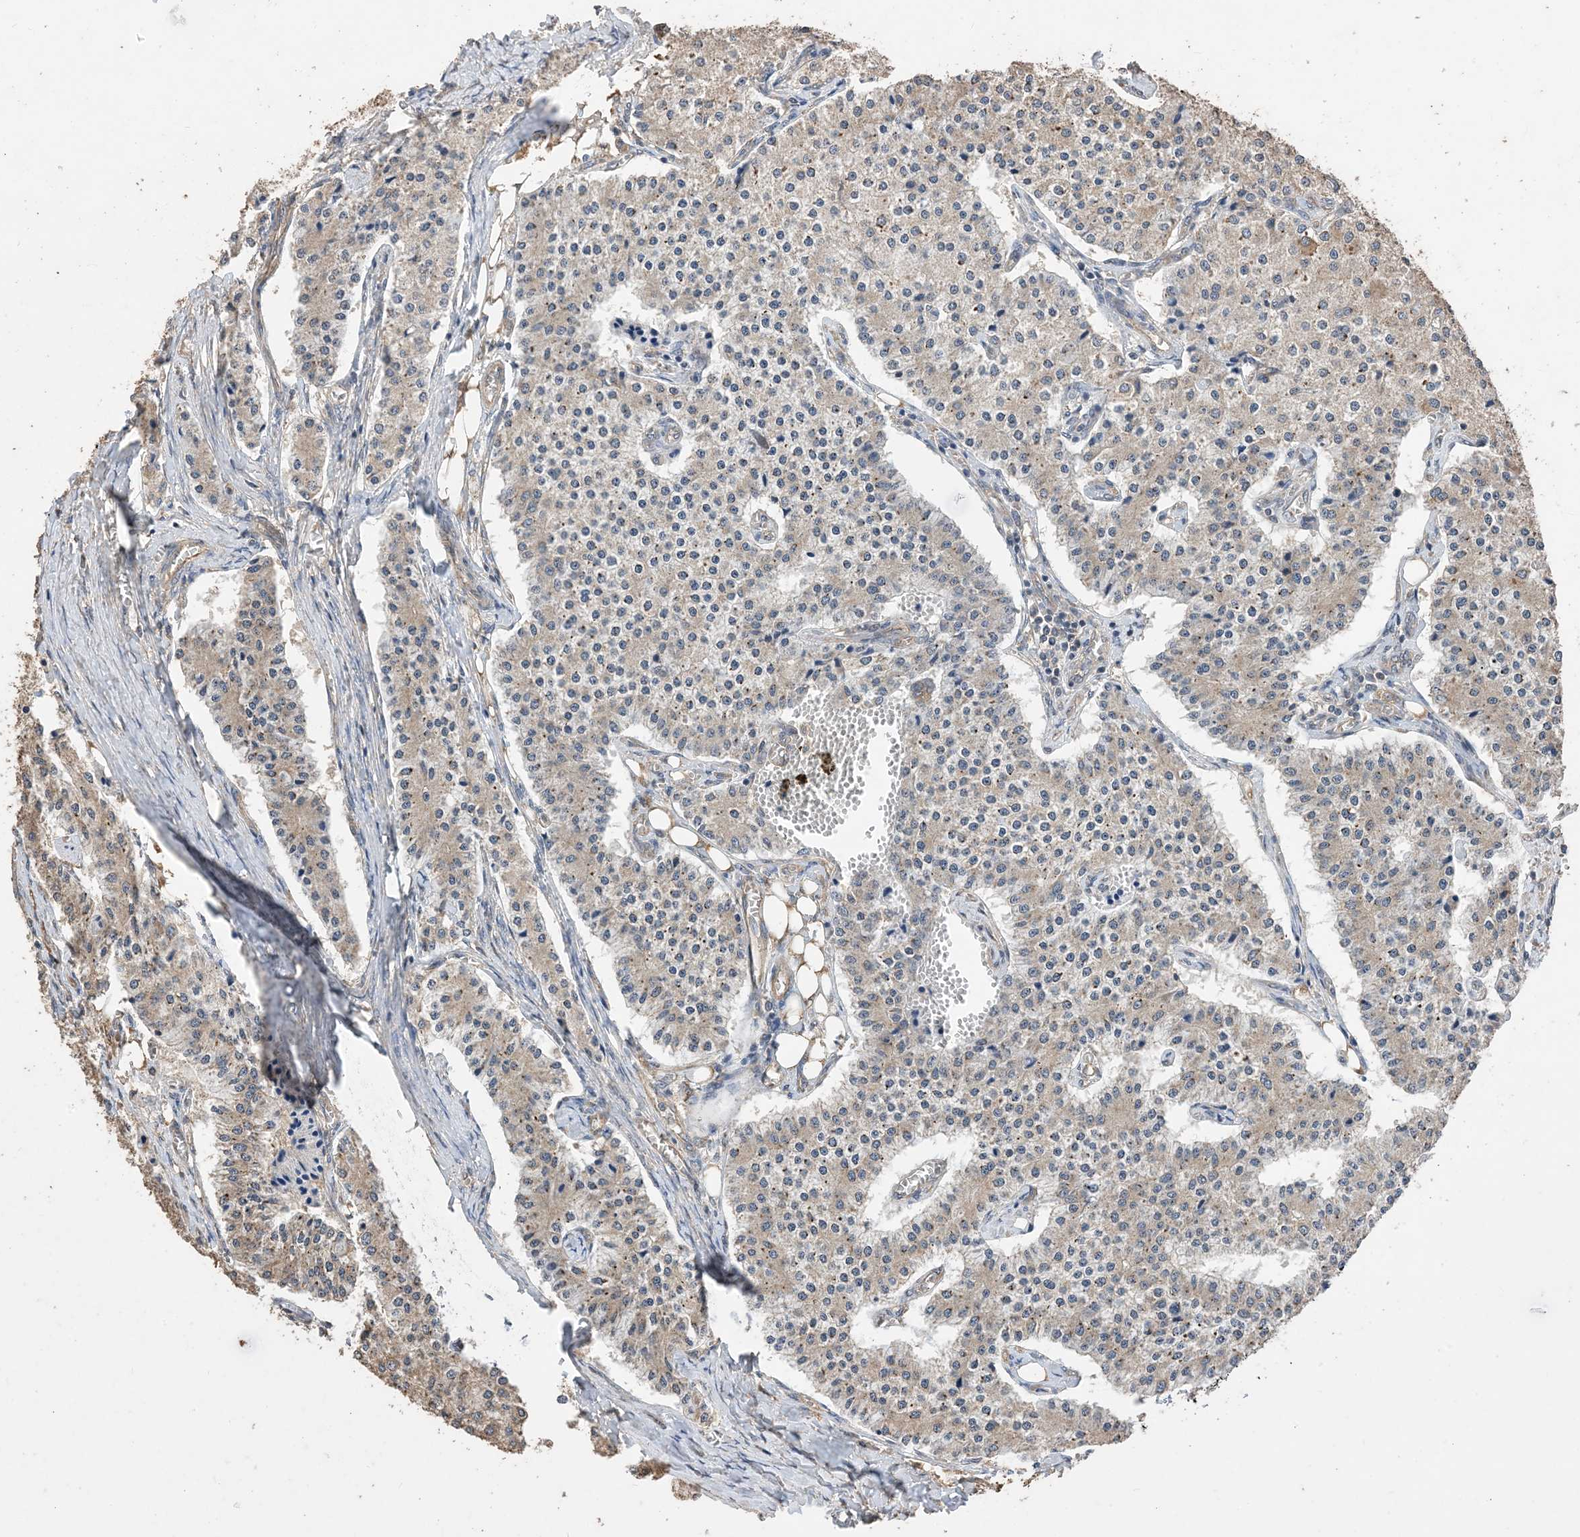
{"staining": {"intensity": "negative", "quantity": "none", "location": "none"}, "tissue": "carcinoid", "cell_type": "Tumor cells", "image_type": "cancer", "snomed": [{"axis": "morphology", "description": "Carcinoid, malignant, NOS"}, {"axis": "topography", "description": "Colon"}], "caption": "IHC of human carcinoid demonstrates no staining in tumor cells.", "gene": "ZKSCAN5", "patient": {"sex": "female", "age": 52}}